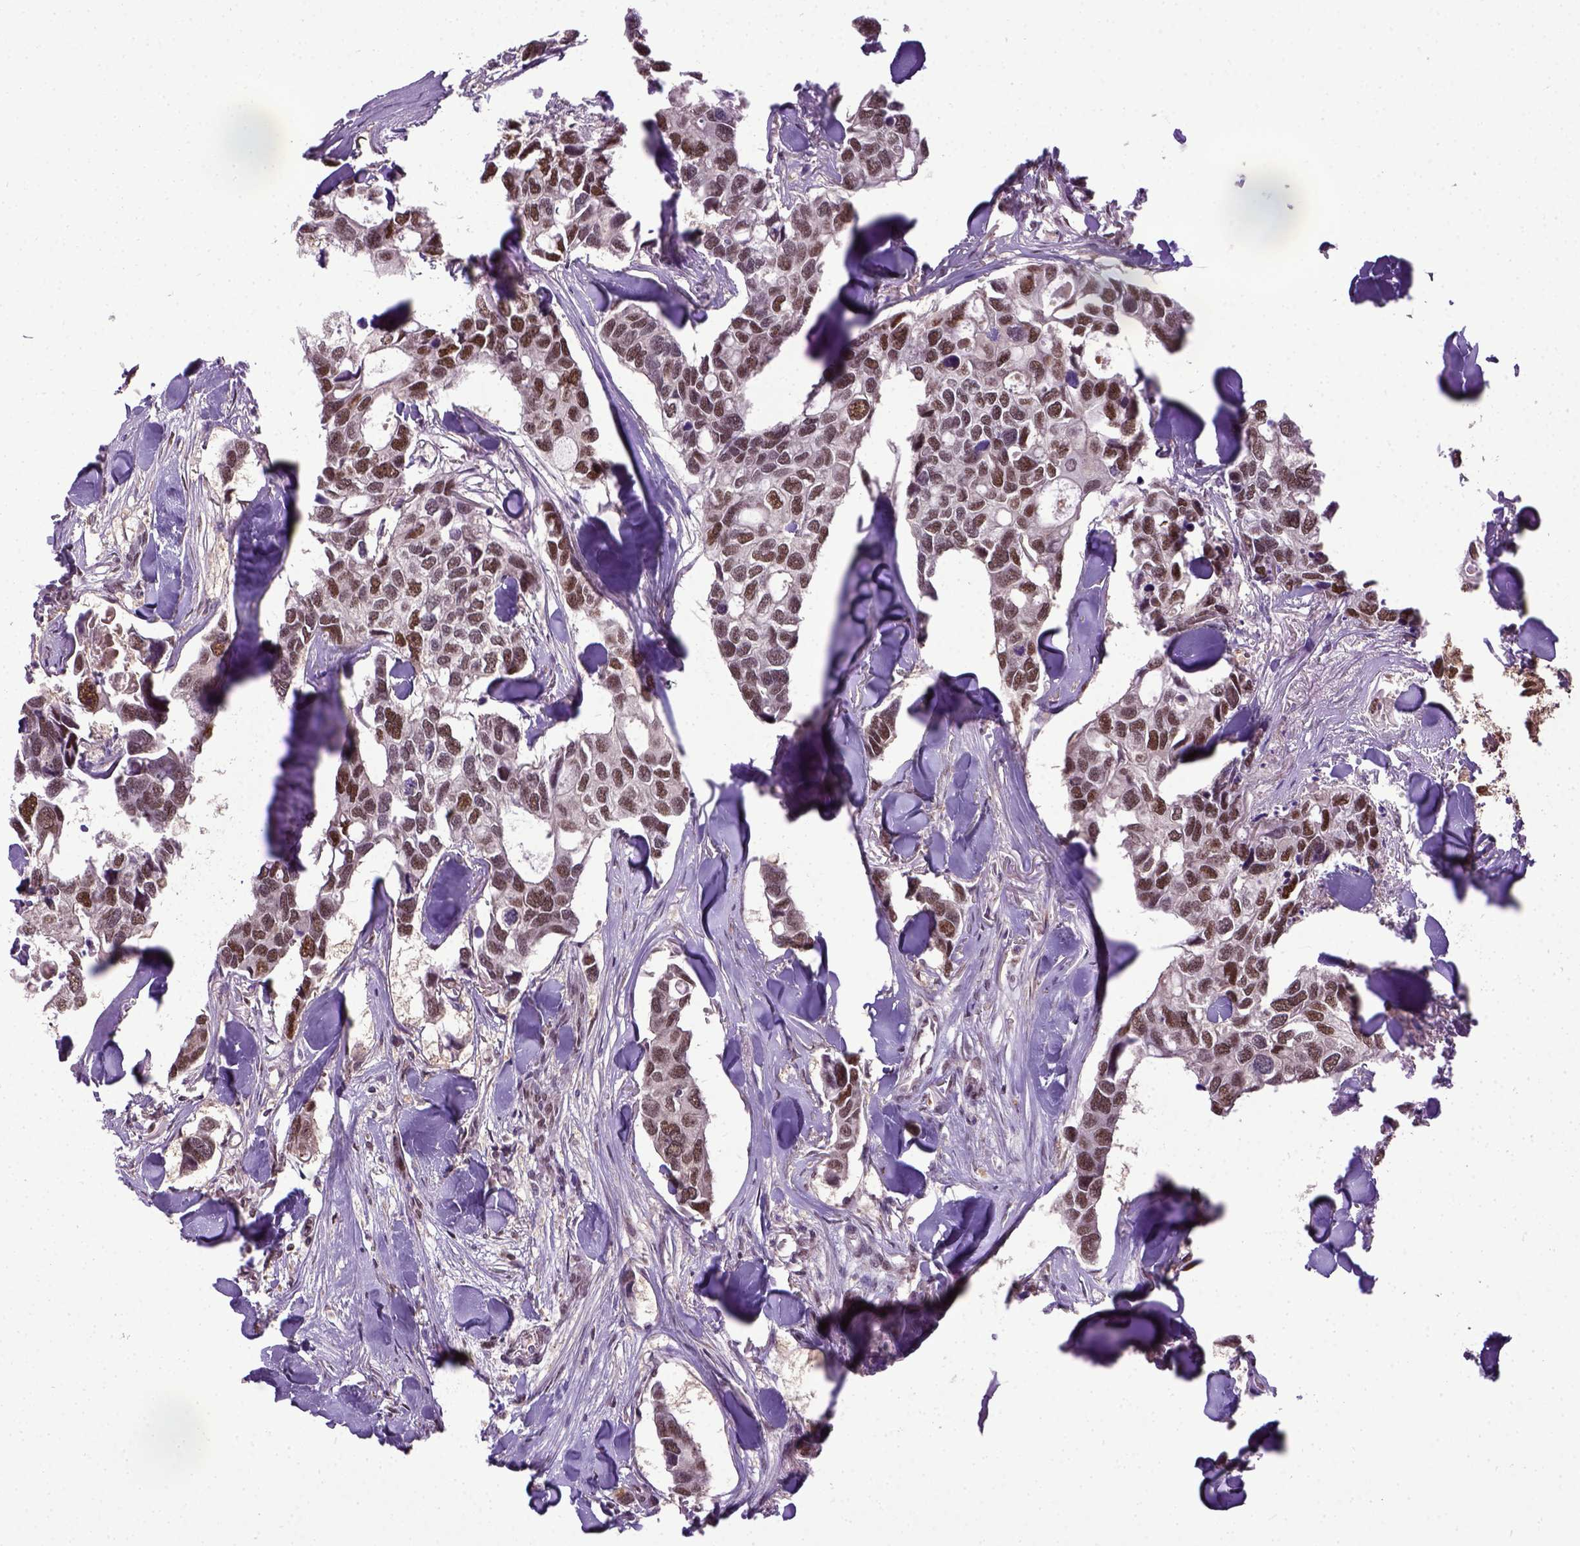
{"staining": {"intensity": "moderate", "quantity": ">75%", "location": "nuclear"}, "tissue": "breast cancer", "cell_type": "Tumor cells", "image_type": "cancer", "snomed": [{"axis": "morphology", "description": "Duct carcinoma"}, {"axis": "topography", "description": "Breast"}], "caption": "Moderate nuclear positivity for a protein is seen in approximately >75% of tumor cells of invasive ductal carcinoma (breast) using immunohistochemistry.", "gene": "UBA3", "patient": {"sex": "female", "age": 83}}